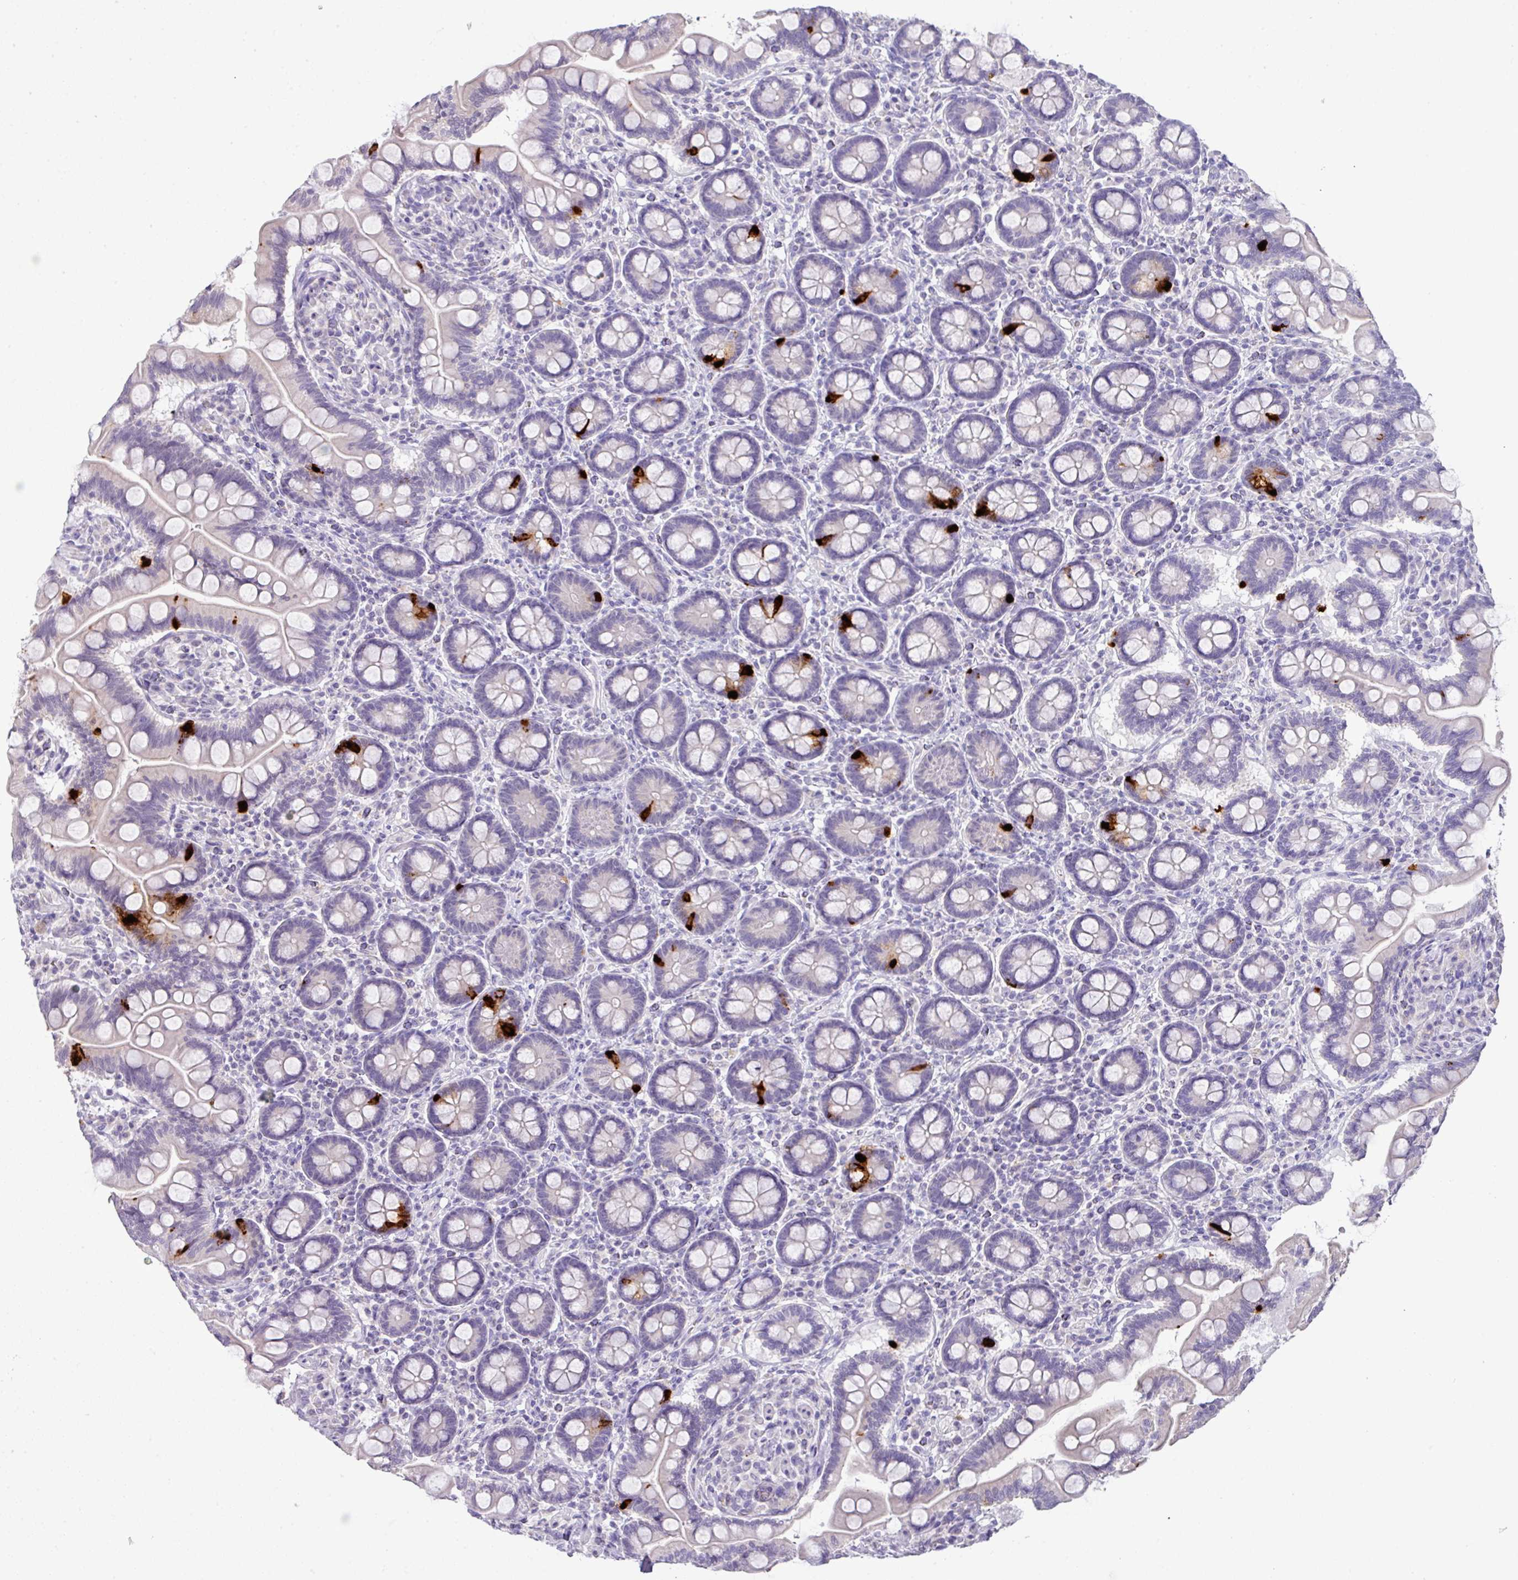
{"staining": {"intensity": "strong", "quantity": "<25%", "location": "cytoplasmic/membranous"}, "tissue": "small intestine", "cell_type": "Glandular cells", "image_type": "normal", "snomed": [{"axis": "morphology", "description": "Normal tissue, NOS"}, {"axis": "topography", "description": "Small intestine"}], "caption": "A brown stain labels strong cytoplasmic/membranous expression of a protein in glandular cells of normal small intestine. (Stains: DAB in brown, nuclei in blue, Microscopy: brightfield microscopy at high magnification).", "gene": "GCG", "patient": {"sex": "female", "age": 64}}